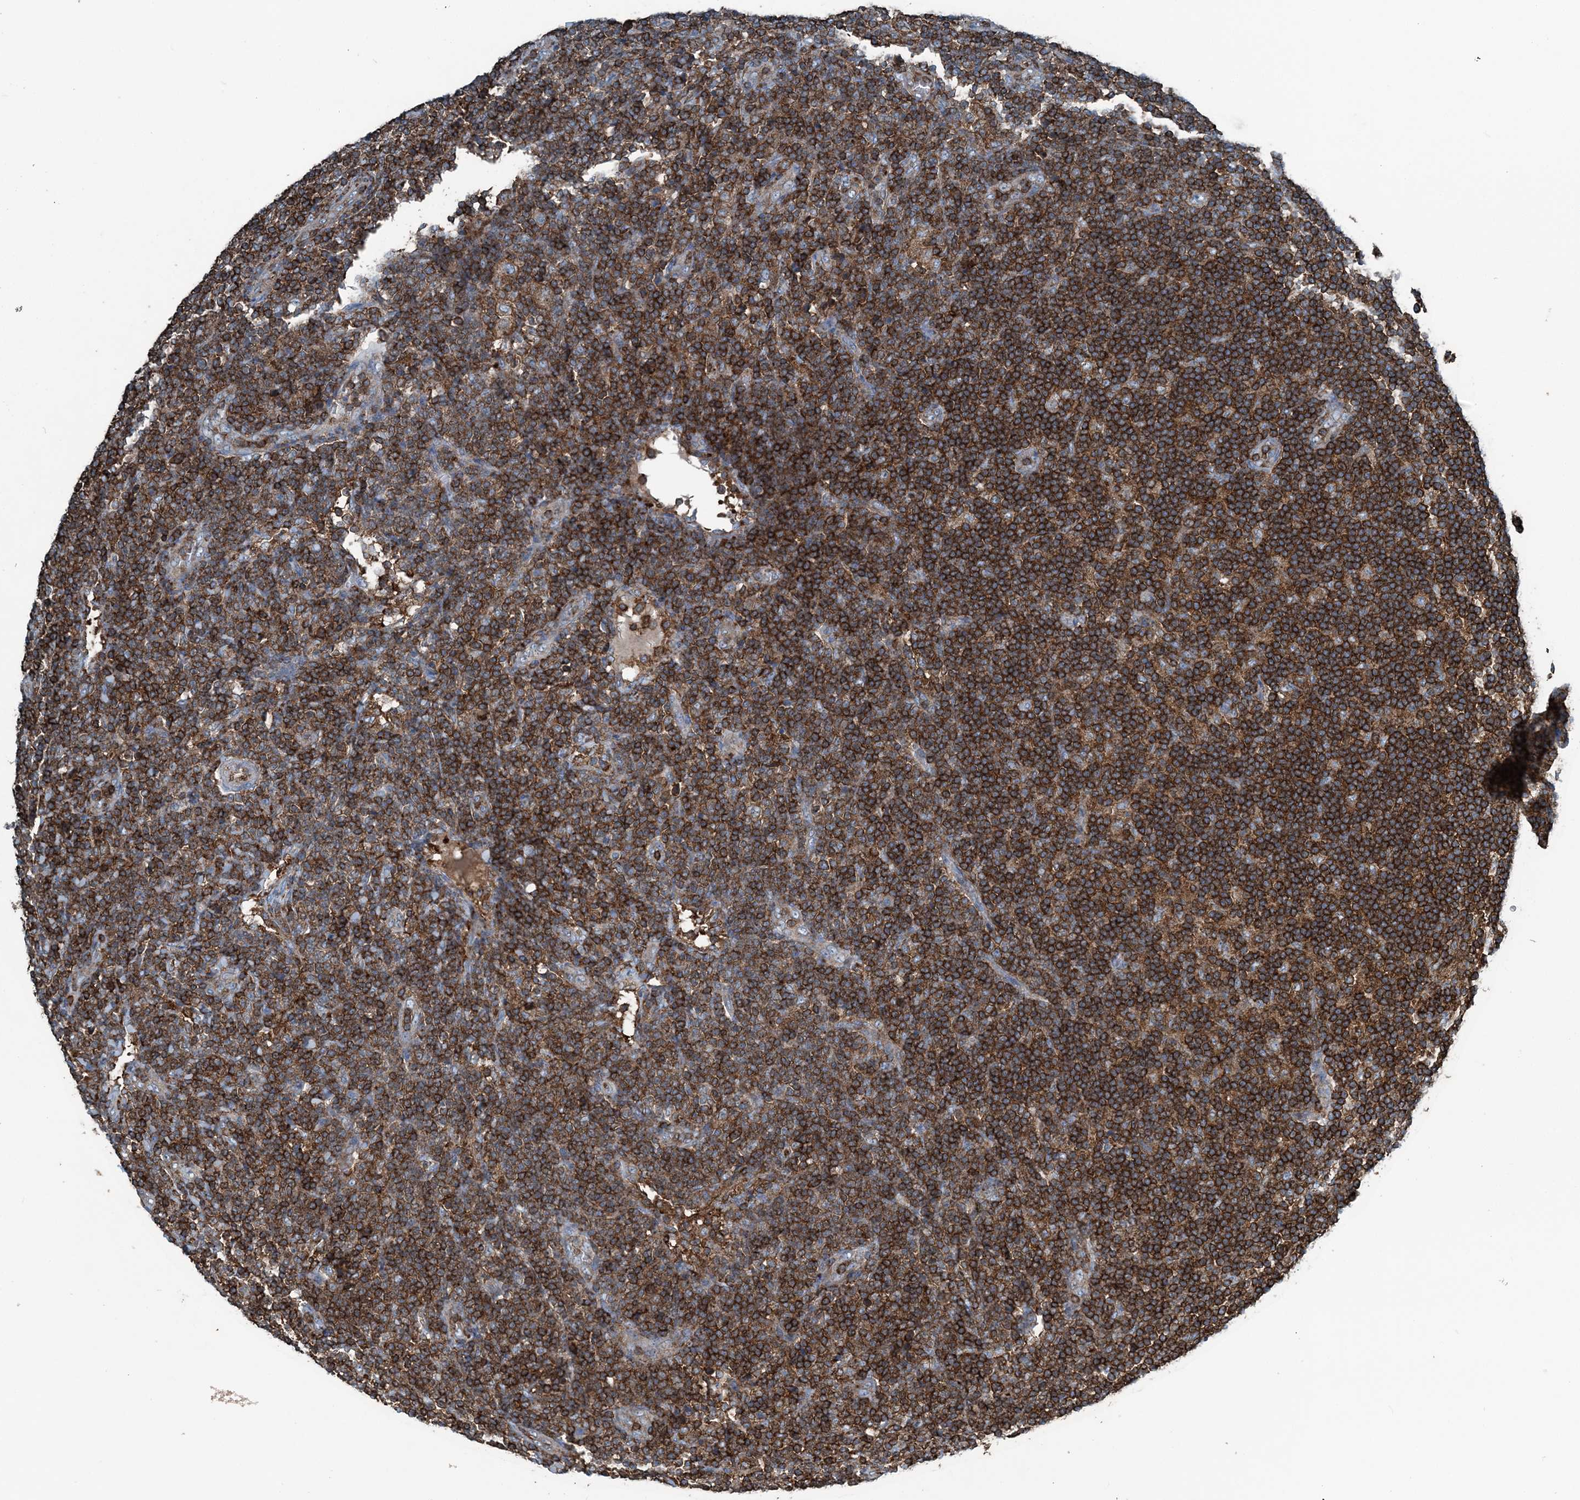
{"staining": {"intensity": "strong", "quantity": ">75%", "location": "cytoplasmic/membranous"}, "tissue": "lymphoma", "cell_type": "Tumor cells", "image_type": "cancer", "snomed": [{"axis": "morphology", "description": "Malignant lymphoma, non-Hodgkin's type, Low grade"}, {"axis": "topography", "description": "Lymph node"}], "caption": "Immunohistochemistry (IHC) micrograph of malignant lymphoma, non-Hodgkin's type (low-grade) stained for a protein (brown), which shows high levels of strong cytoplasmic/membranous staining in about >75% of tumor cells.", "gene": "CFL1", "patient": {"sex": "male", "age": 66}}